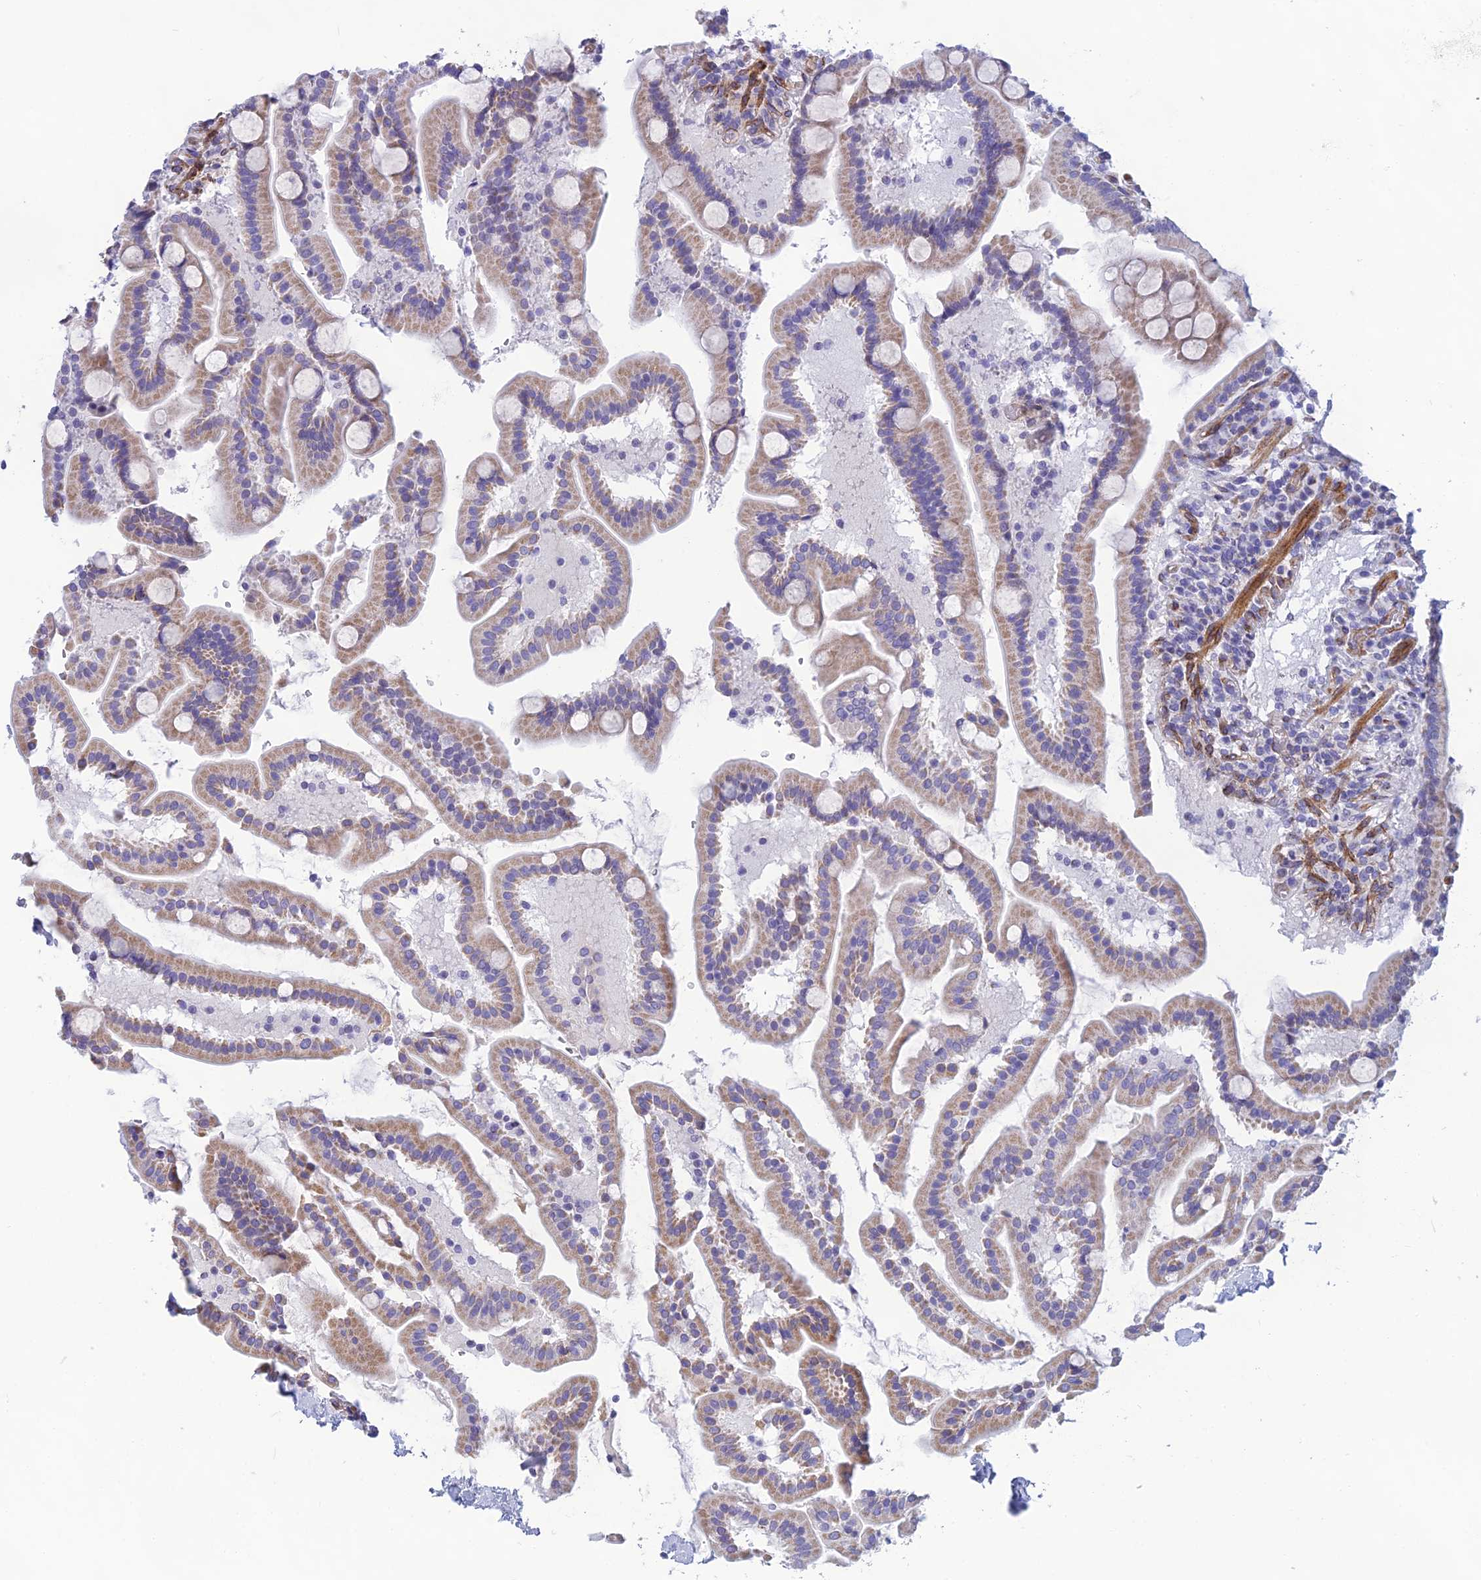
{"staining": {"intensity": "weak", "quantity": ">75%", "location": "cytoplasmic/membranous"}, "tissue": "duodenum", "cell_type": "Glandular cells", "image_type": "normal", "snomed": [{"axis": "morphology", "description": "Normal tissue, NOS"}, {"axis": "topography", "description": "Duodenum"}], "caption": "An immunohistochemistry histopathology image of normal tissue is shown. Protein staining in brown shows weak cytoplasmic/membranous positivity in duodenum within glandular cells. (IHC, brightfield microscopy, high magnification).", "gene": "POMGNT1", "patient": {"sex": "male", "age": 55}}